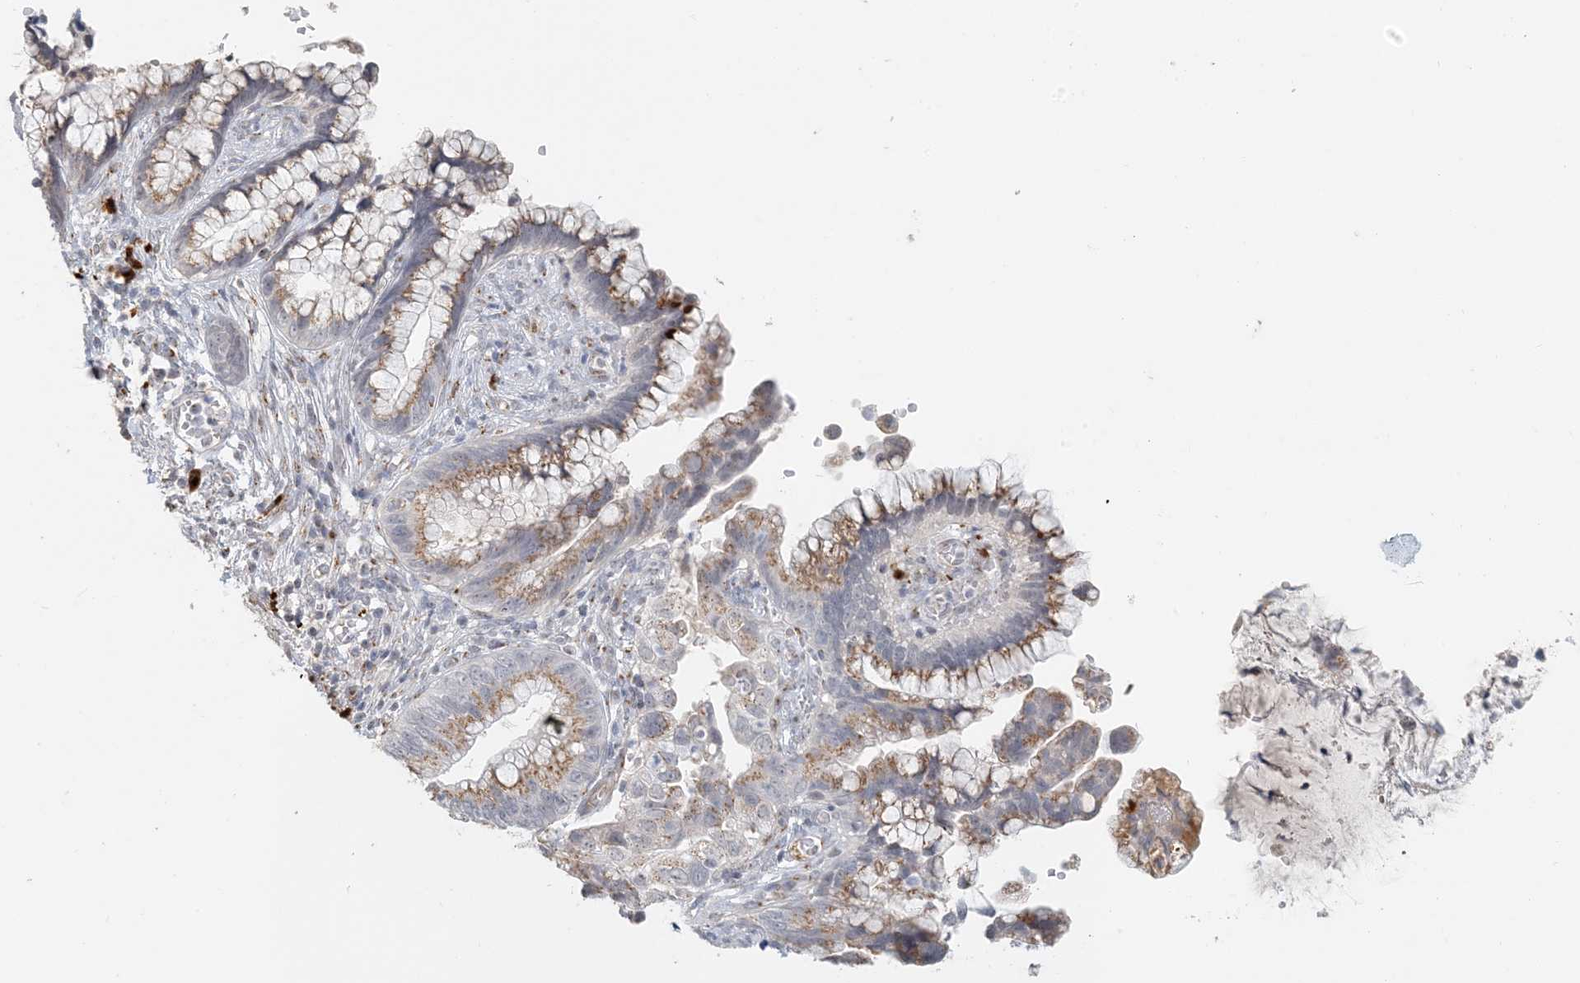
{"staining": {"intensity": "moderate", "quantity": "25%-75%", "location": "cytoplasmic/membranous"}, "tissue": "cervical cancer", "cell_type": "Tumor cells", "image_type": "cancer", "snomed": [{"axis": "morphology", "description": "Adenocarcinoma, NOS"}, {"axis": "topography", "description": "Cervix"}], "caption": "Human adenocarcinoma (cervical) stained with a brown dye displays moderate cytoplasmic/membranous positive positivity in approximately 25%-75% of tumor cells.", "gene": "ZCCHC4", "patient": {"sex": "female", "age": 44}}